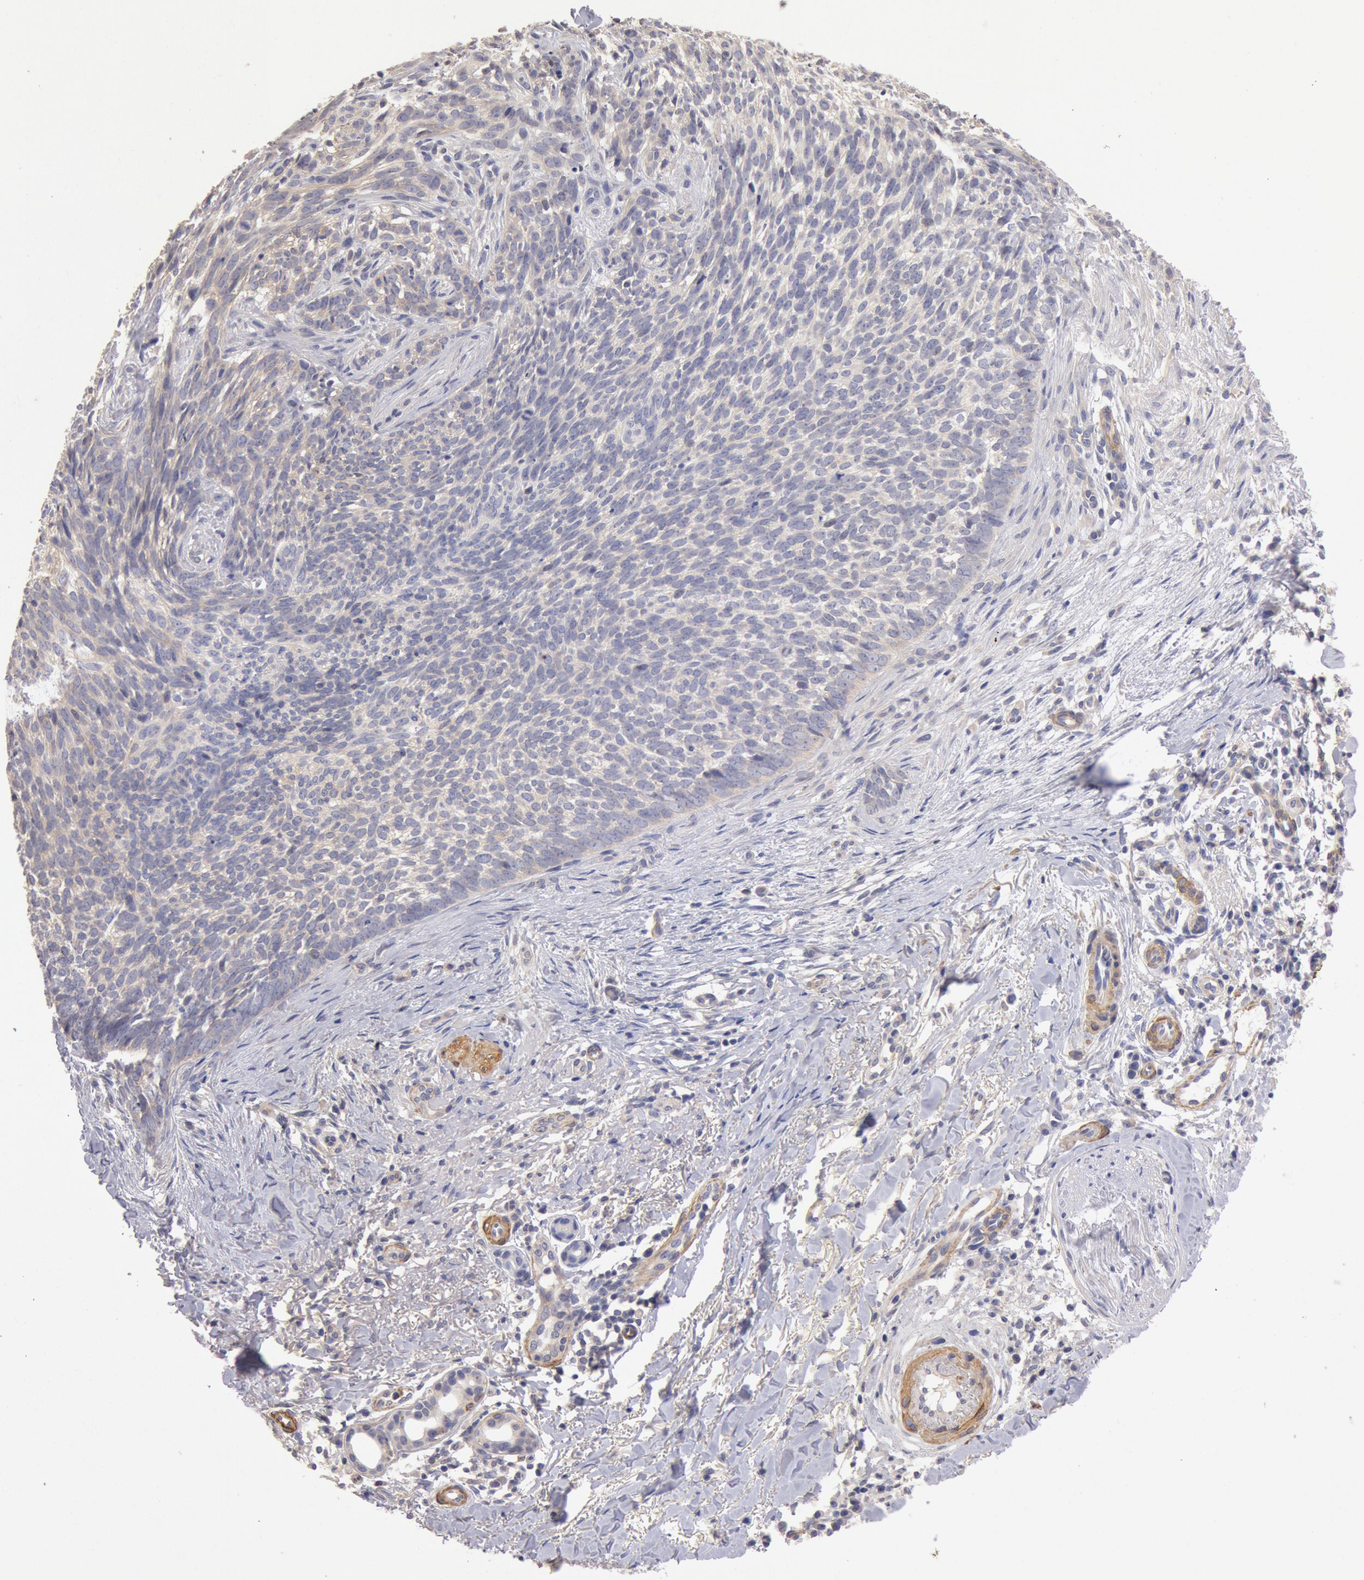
{"staining": {"intensity": "weak", "quantity": "<25%", "location": "cytoplasmic/membranous"}, "tissue": "skin cancer", "cell_type": "Tumor cells", "image_type": "cancer", "snomed": [{"axis": "morphology", "description": "Basal cell carcinoma"}, {"axis": "topography", "description": "Skin"}], "caption": "High power microscopy photomicrograph of an IHC photomicrograph of skin cancer (basal cell carcinoma), revealing no significant positivity in tumor cells. The staining is performed using DAB brown chromogen with nuclei counter-stained in using hematoxylin.", "gene": "TMED8", "patient": {"sex": "female", "age": 81}}